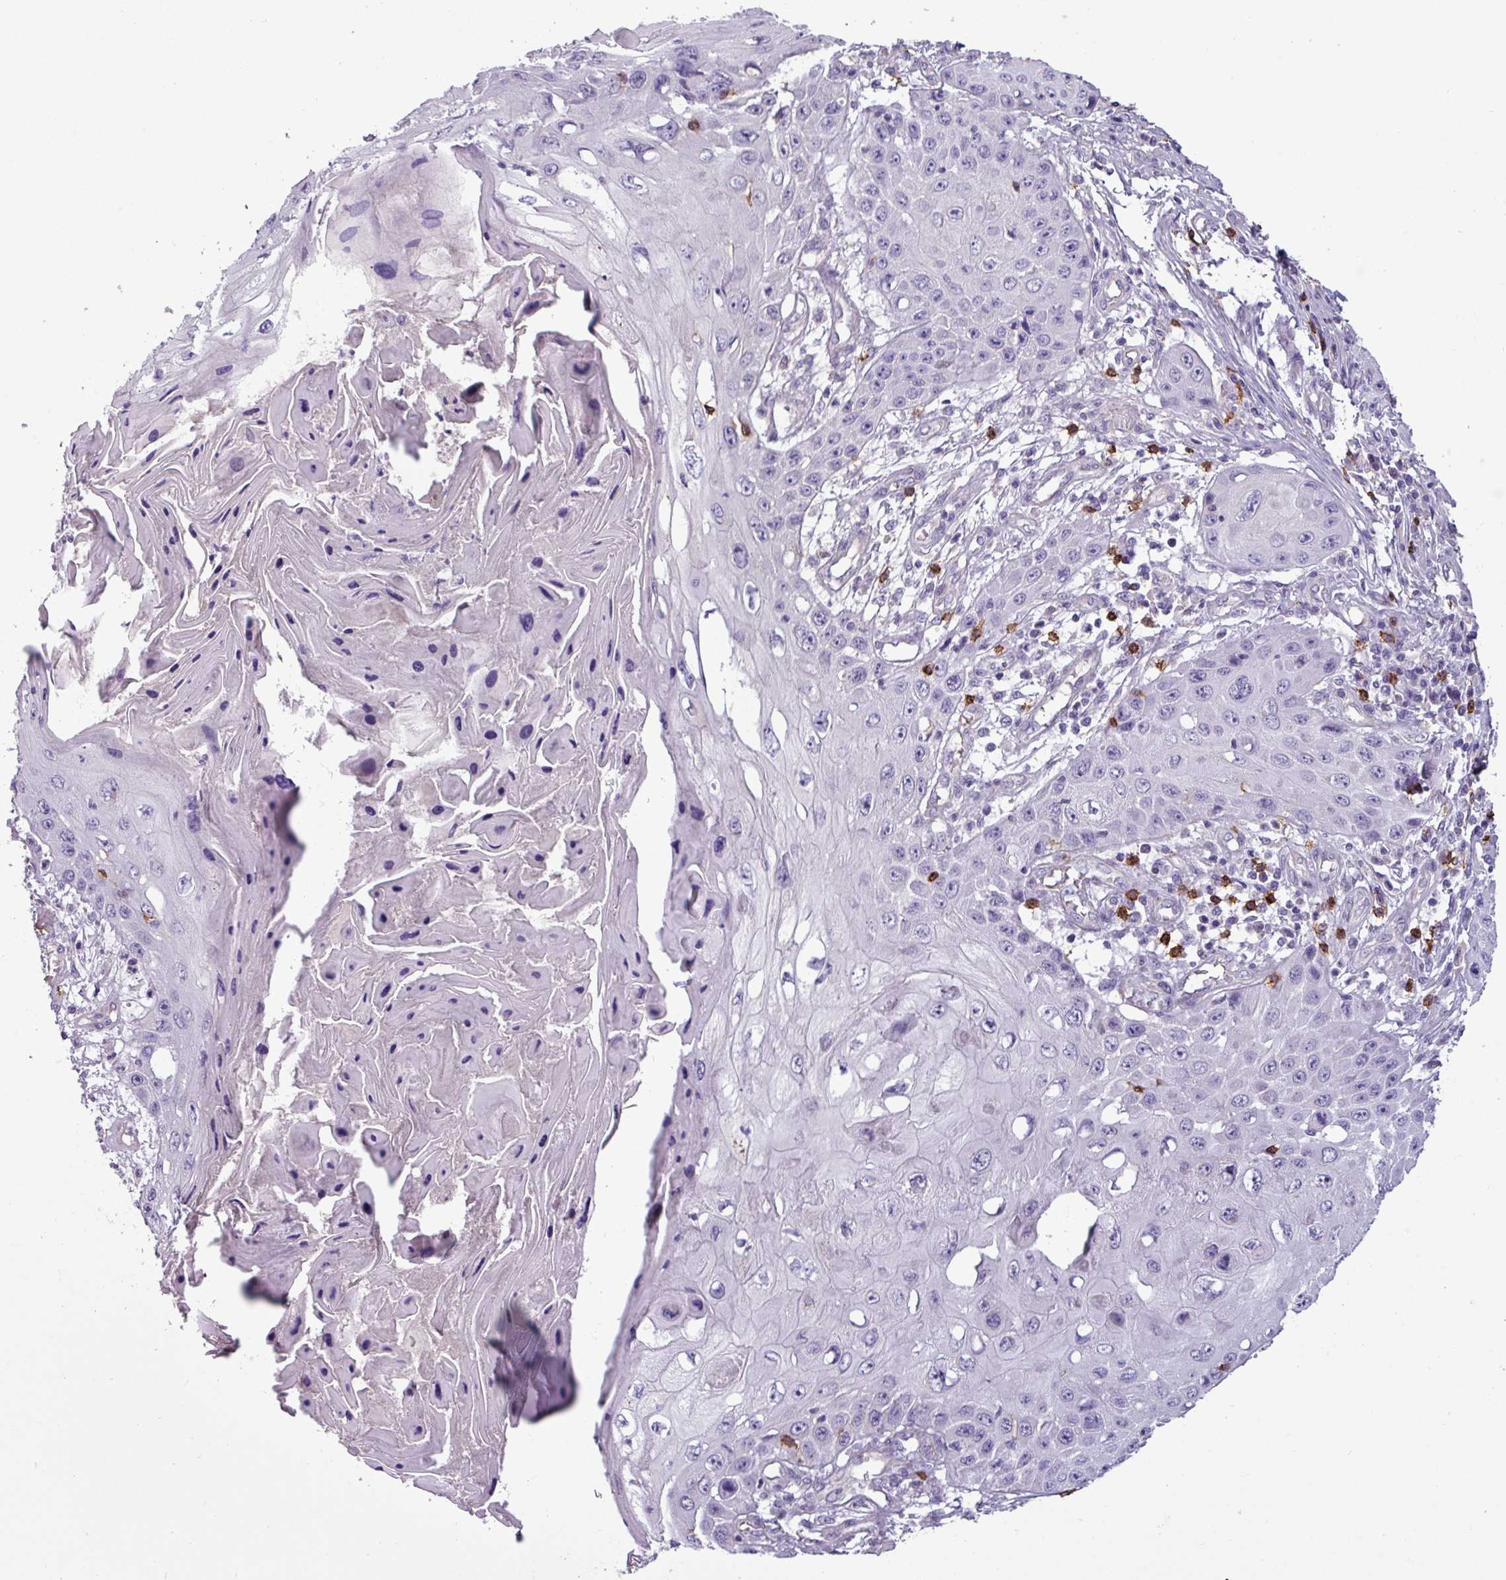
{"staining": {"intensity": "negative", "quantity": "none", "location": "none"}, "tissue": "skin cancer", "cell_type": "Tumor cells", "image_type": "cancer", "snomed": [{"axis": "morphology", "description": "Squamous cell carcinoma, NOS"}, {"axis": "topography", "description": "Skin"}, {"axis": "topography", "description": "Vulva"}], "caption": "This image is of squamous cell carcinoma (skin) stained with IHC to label a protein in brown with the nuclei are counter-stained blue. There is no staining in tumor cells. Nuclei are stained in blue.", "gene": "CD8A", "patient": {"sex": "female", "age": 44}}